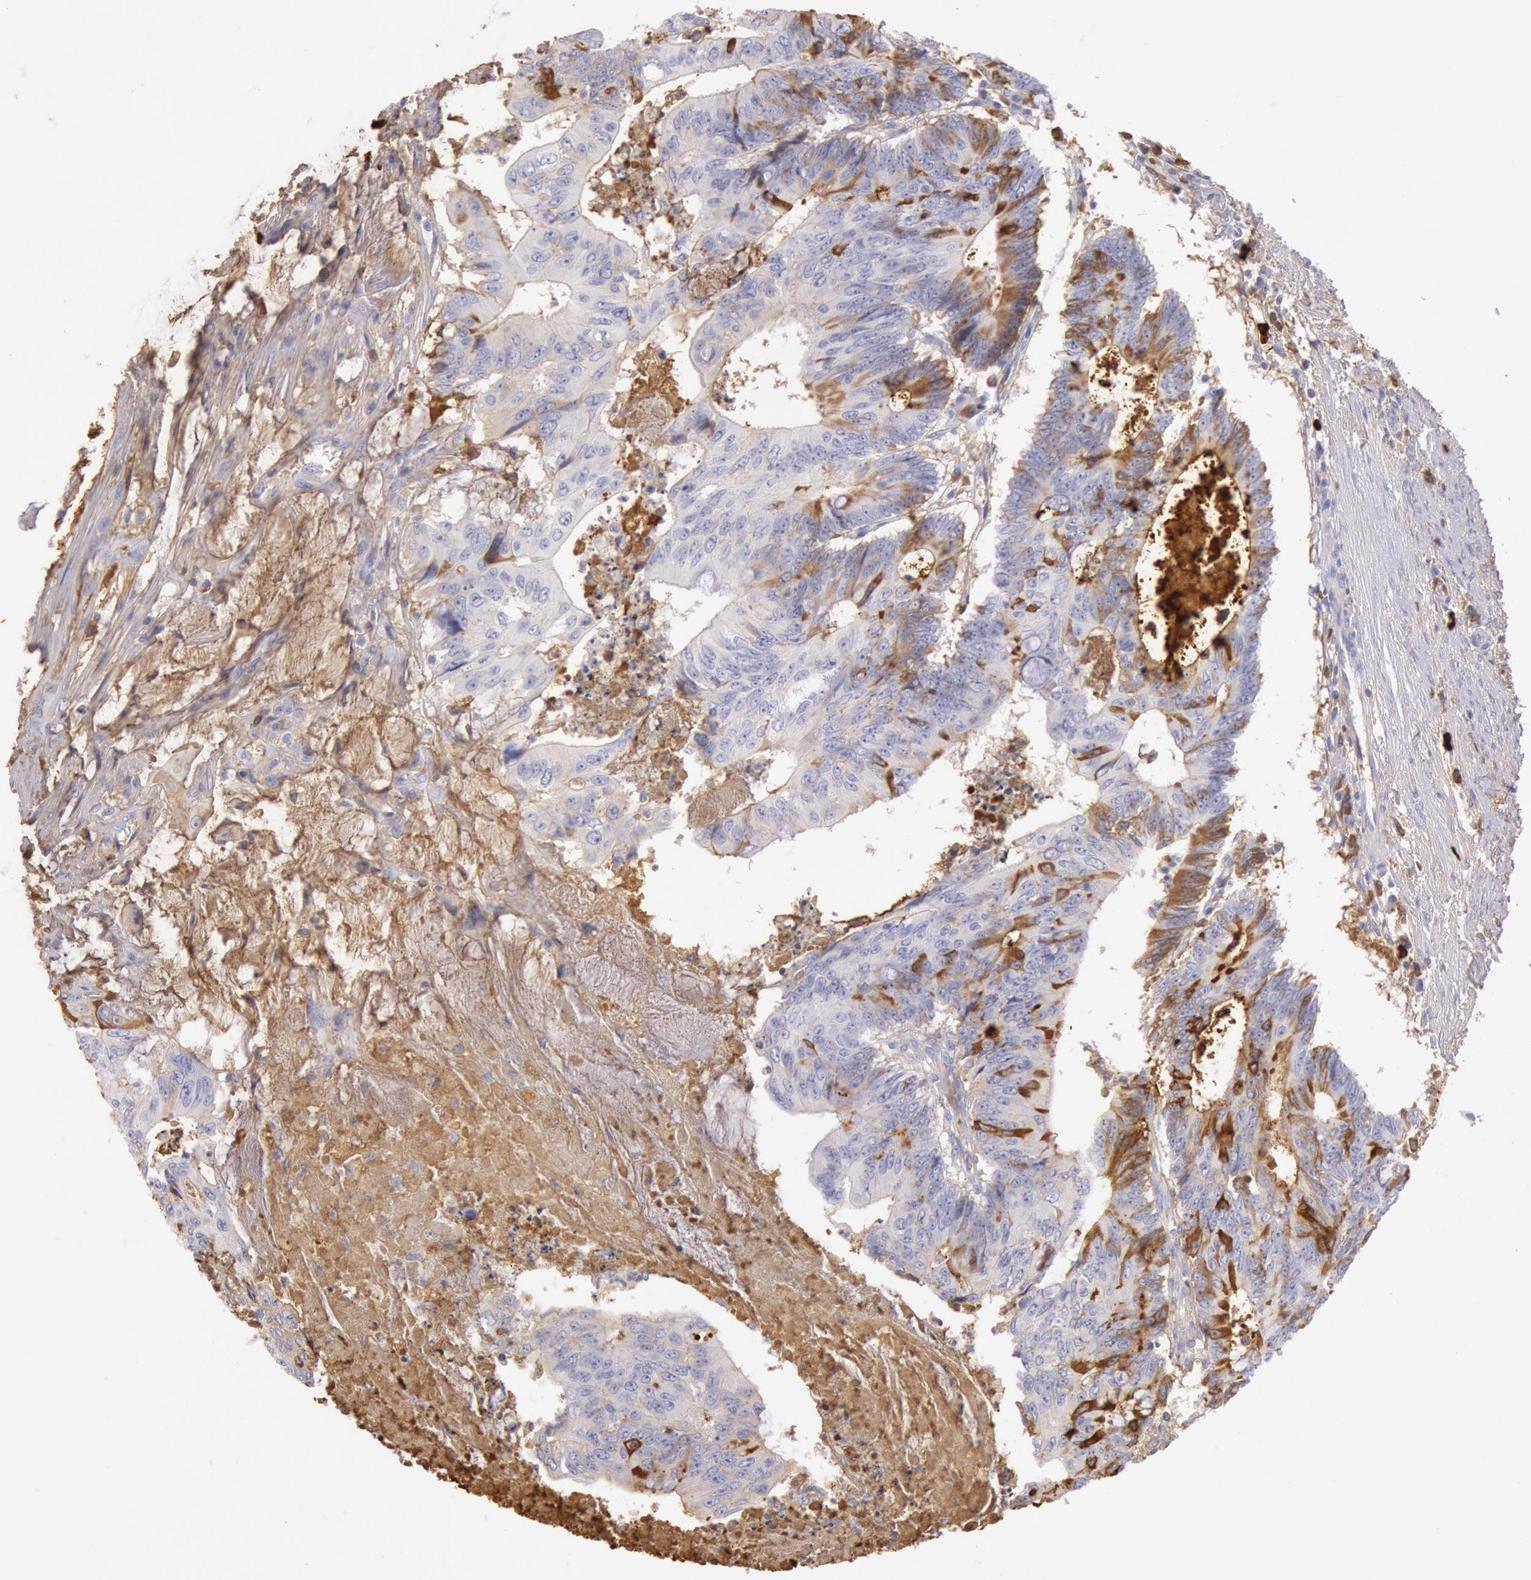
{"staining": {"intensity": "moderate", "quantity": "<25%", "location": "cytoplasmic/membranous"}, "tissue": "colorectal cancer", "cell_type": "Tumor cells", "image_type": "cancer", "snomed": [{"axis": "morphology", "description": "Adenocarcinoma, NOS"}, {"axis": "topography", "description": "Colon"}], "caption": "There is low levels of moderate cytoplasmic/membranous positivity in tumor cells of adenocarcinoma (colorectal), as demonstrated by immunohistochemical staining (brown color).", "gene": "IGHA1", "patient": {"sex": "male", "age": 65}}